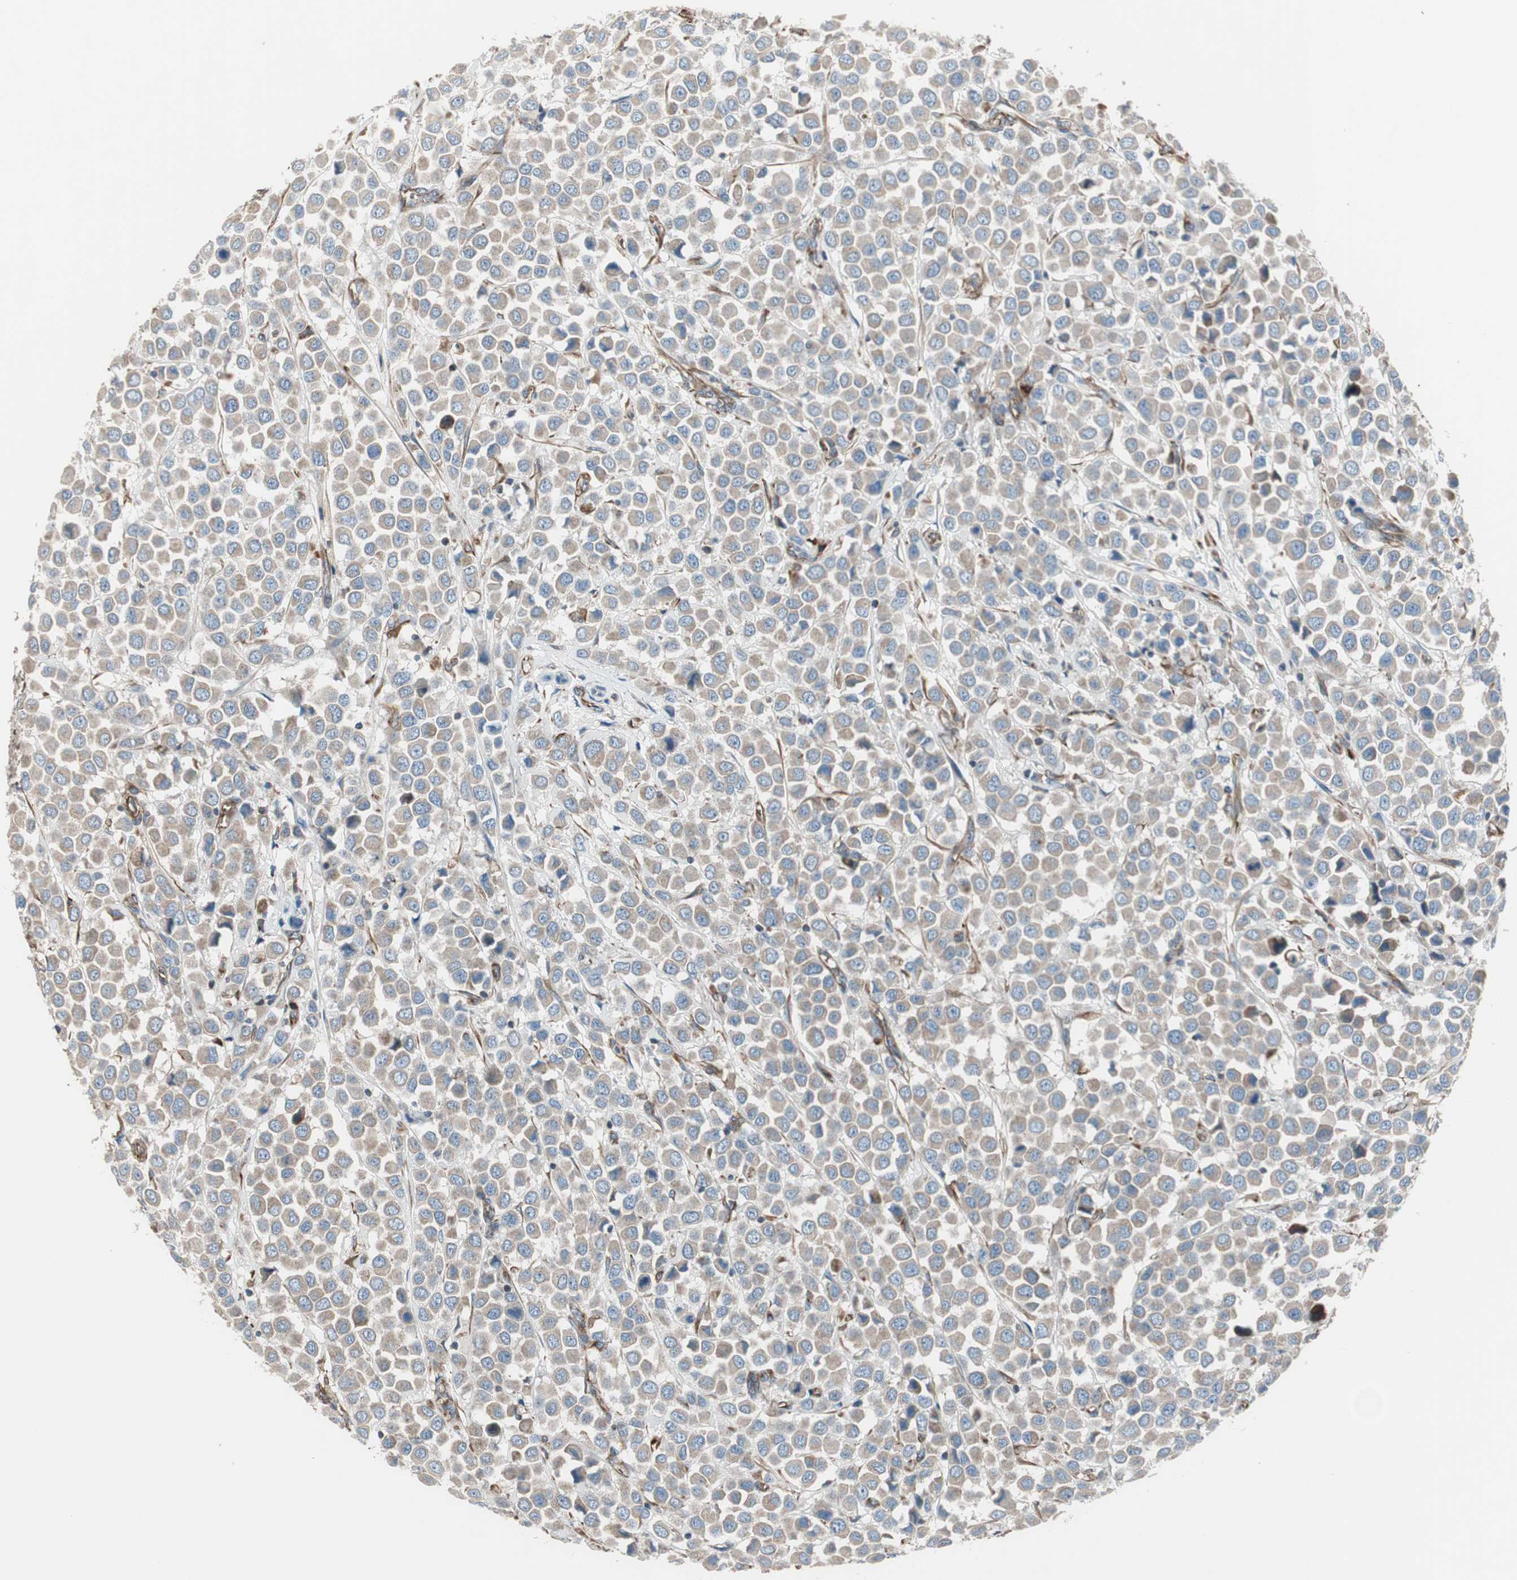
{"staining": {"intensity": "weak", "quantity": ">75%", "location": "cytoplasmic/membranous"}, "tissue": "breast cancer", "cell_type": "Tumor cells", "image_type": "cancer", "snomed": [{"axis": "morphology", "description": "Duct carcinoma"}, {"axis": "topography", "description": "Breast"}], "caption": "Breast cancer (infiltrating ductal carcinoma) tissue shows weak cytoplasmic/membranous staining in approximately >75% of tumor cells", "gene": "SRCIN1", "patient": {"sex": "female", "age": 61}}